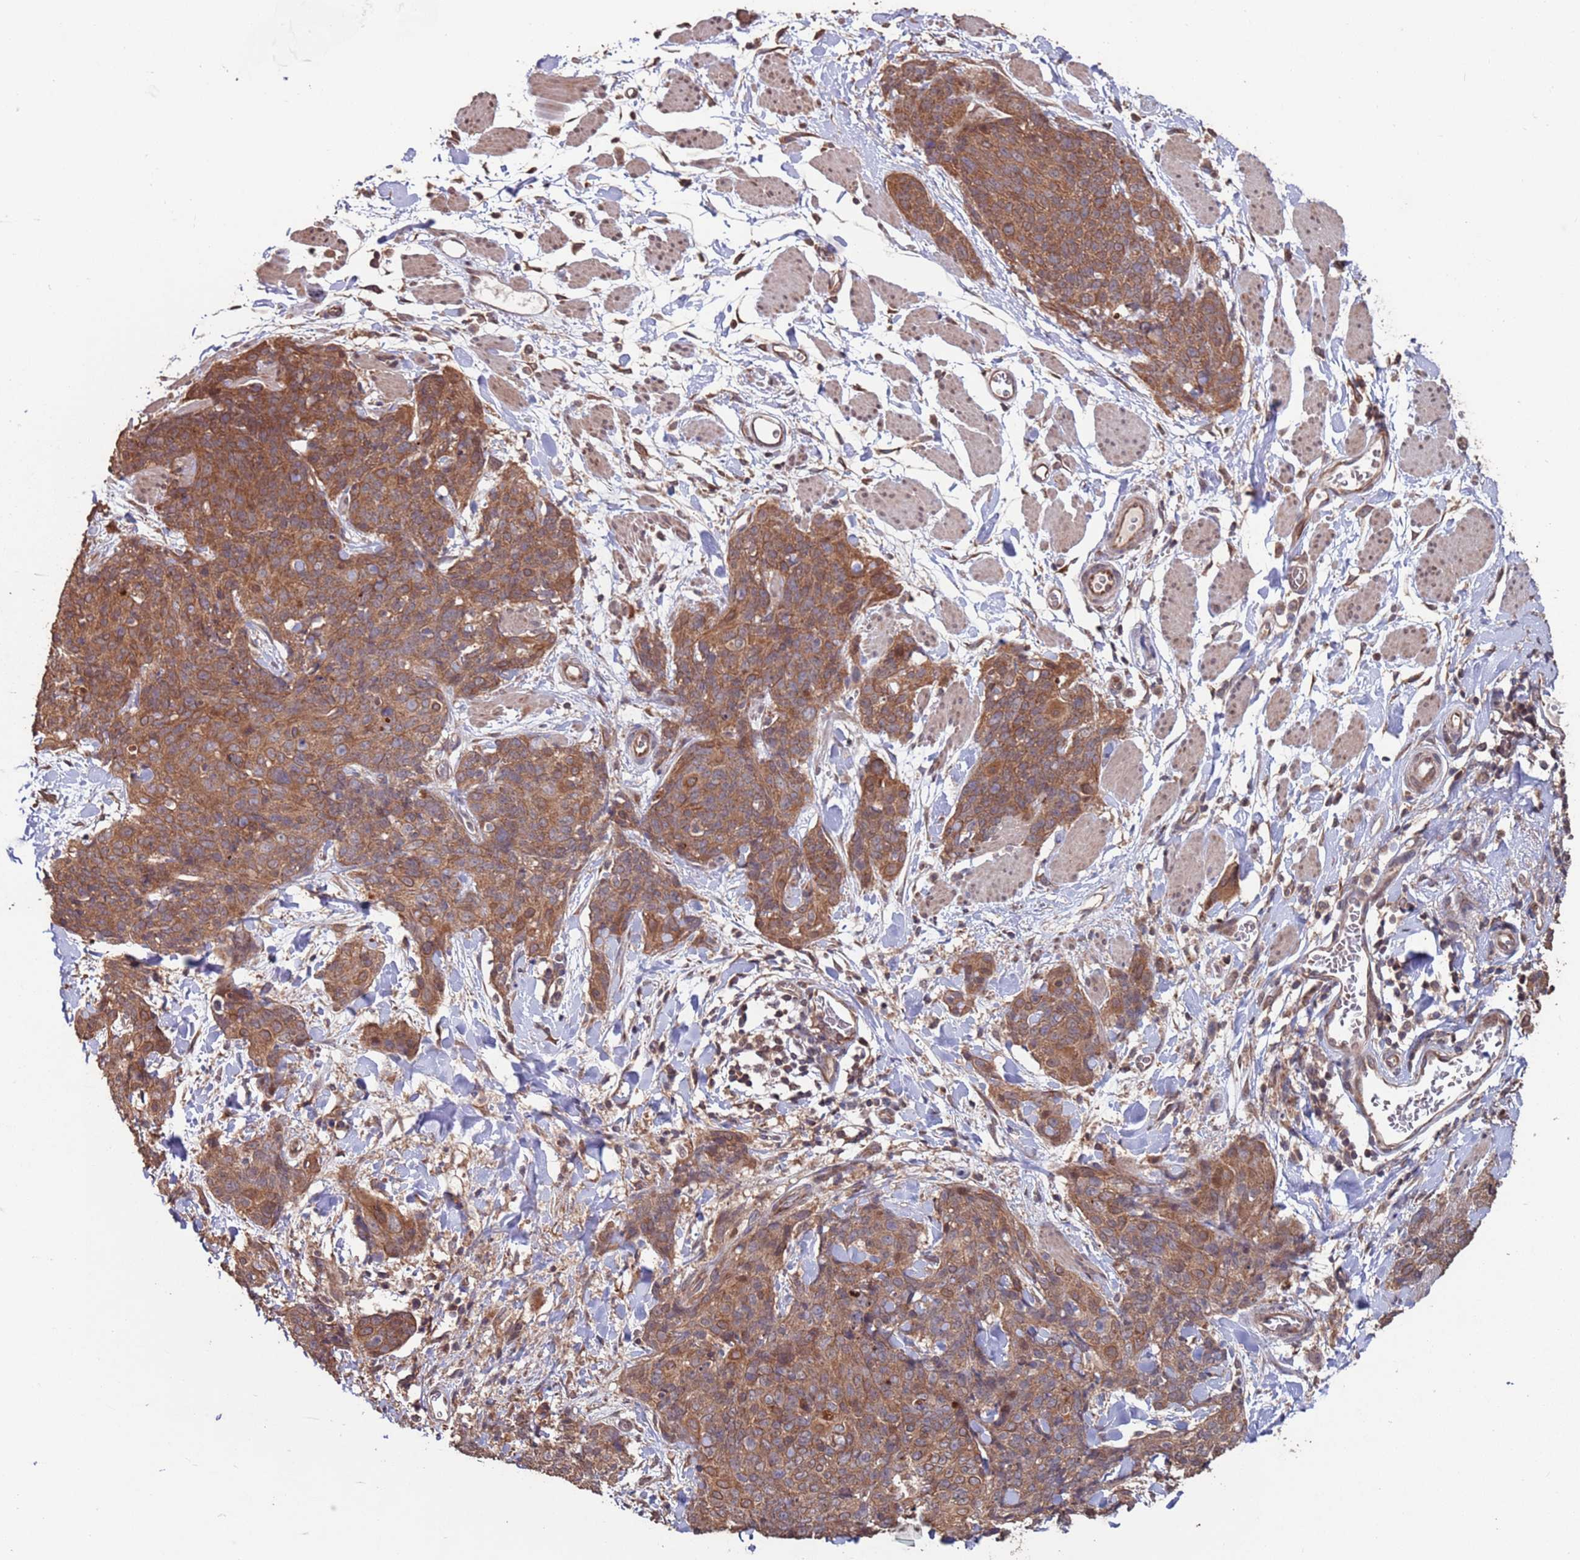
{"staining": {"intensity": "moderate", "quantity": ">75%", "location": "cytoplasmic/membranous"}, "tissue": "skin cancer", "cell_type": "Tumor cells", "image_type": "cancer", "snomed": [{"axis": "morphology", "description": "Squamous cell carcinoma, NOS"}, {"axis": "topography", "description": "Skin"}, {"axis": "topography", "description": "Vulva"}], "caption": "IHC image of neoplastic tissue: skin cancer (squamous cell carcinoma) stained using IHC exhibits medium levels of moderate protein expression localized specifically in the cytoplasmic/membranous of tumor cells, appearing as a cytoplasmic/membranous brown color.", "gene": "PRR7", "patient": {"sex": "female", "age": 85}}